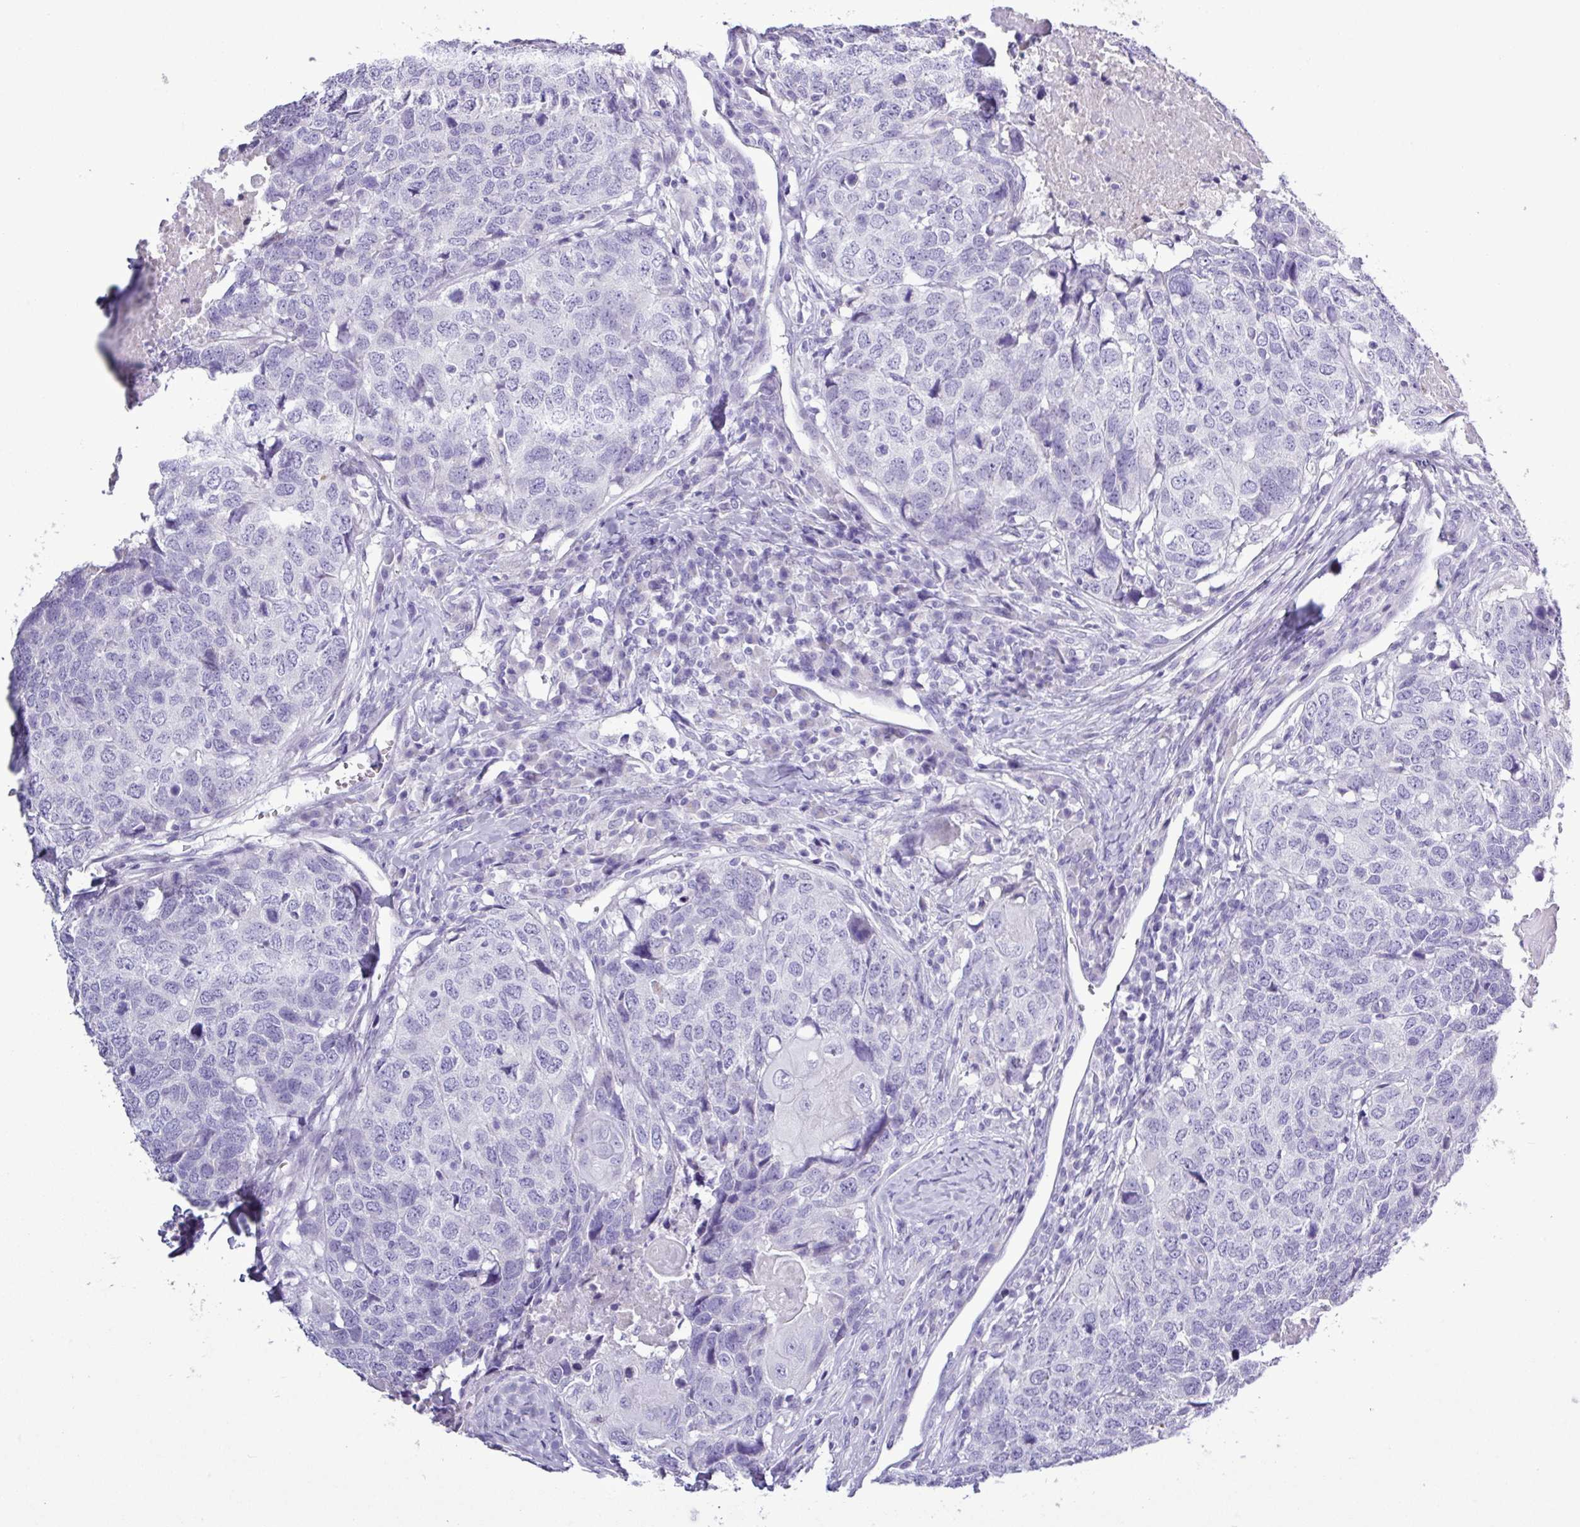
{"staining": {"intensity": "negative", "quantity": "none", "location": "none"}, "tissue": "head and neck cancer", "cell_type": "Tumor cells", "image_type": "cancer", "snomed": [{"axis": "morphology", "description": "Squamous cell carcinoma, NOS"}, {"axis": "topography", "description": "Head-Neck"}], "caption": "Immunohistochemistry (IHC) image of neoplastic tissue: human head and neck cancer stained with DAB reveals no significant protein expression in tumor cells.", "gene": "ALDH3A1", "patient": {"sex": "male", "age": 66}}